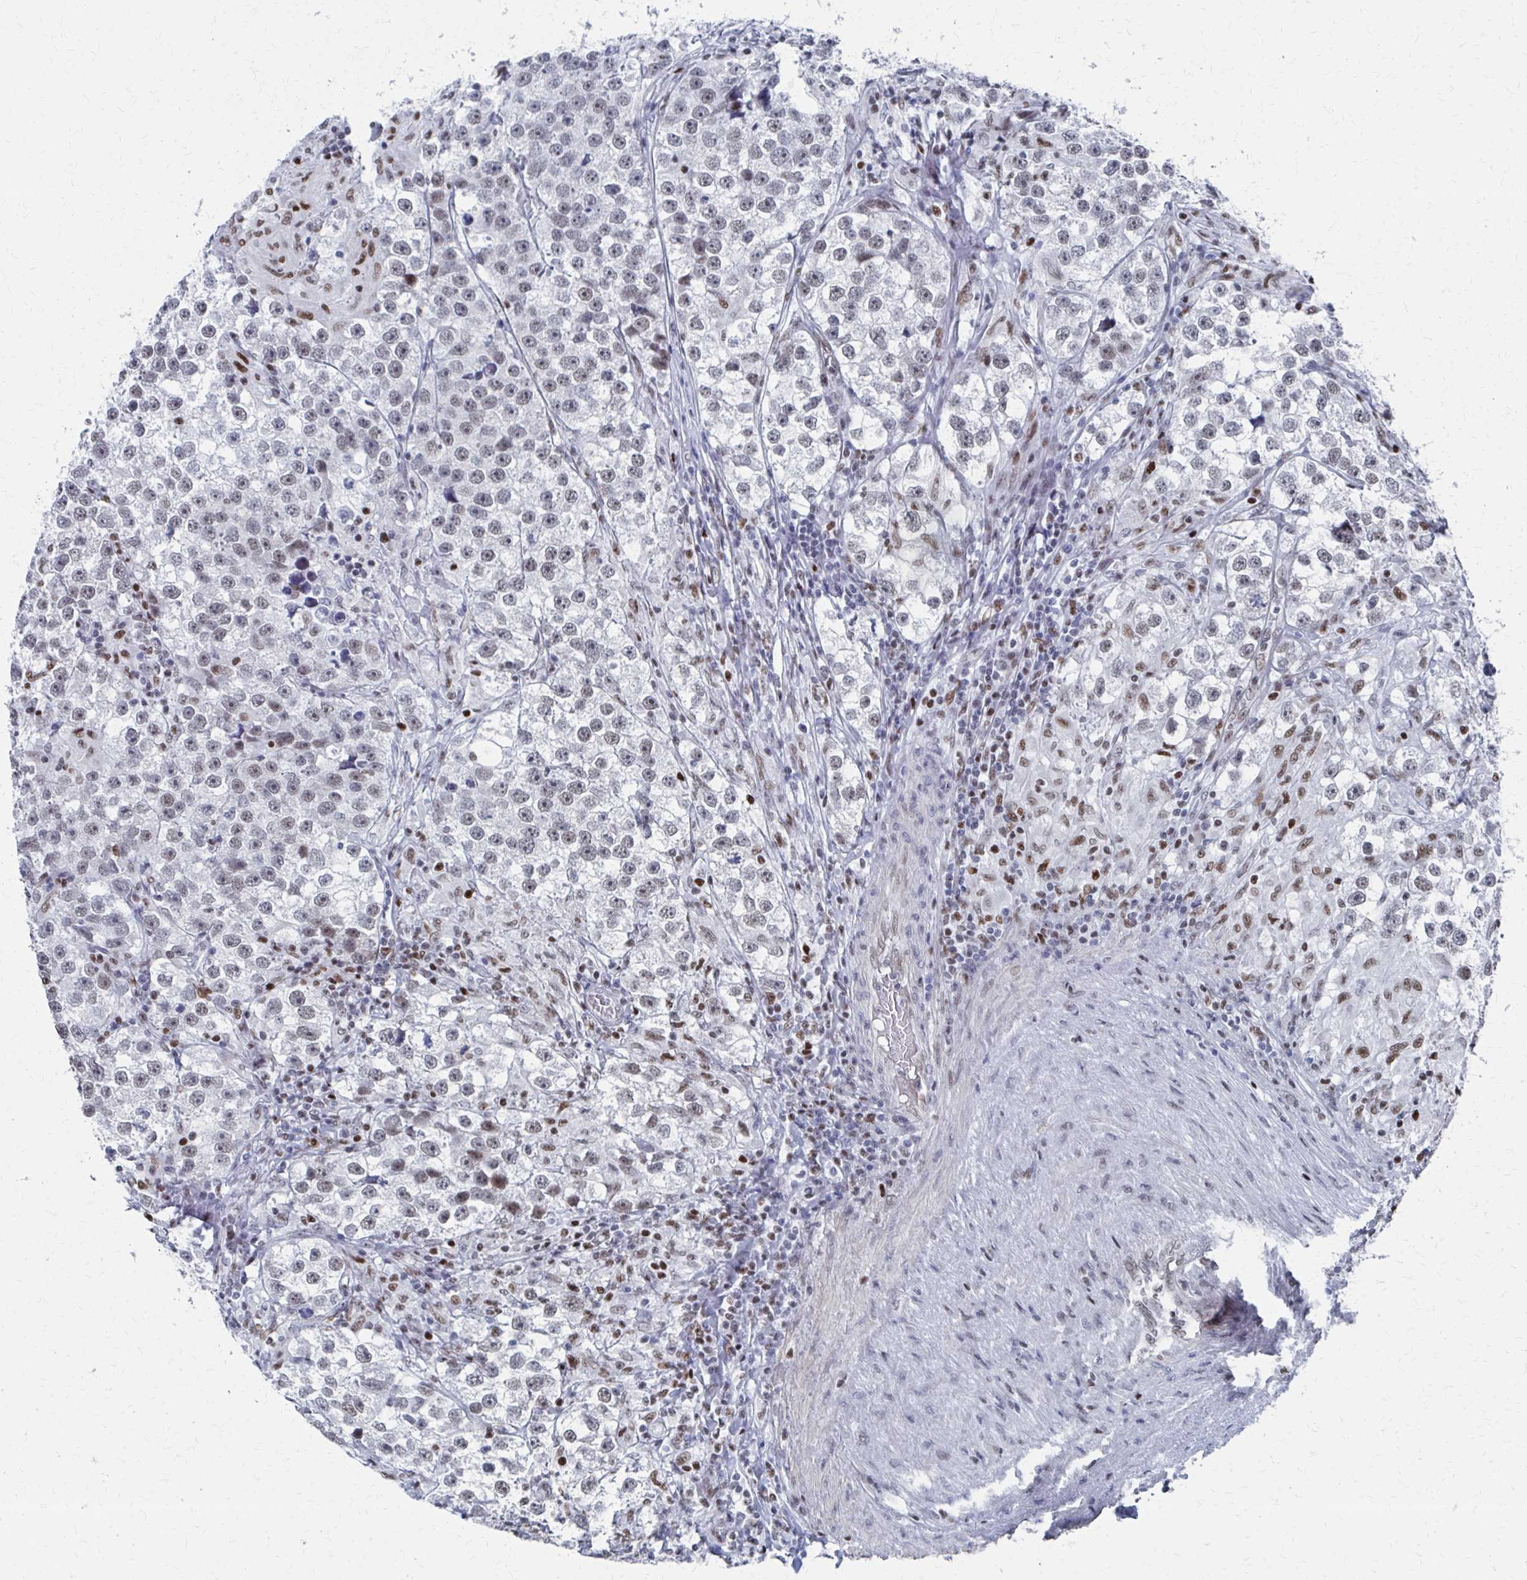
{"staining": {"intensity": "weak", "quantity": ">75%", "location": "nuclear"}, "tissue": "testis cancer", "cell_type": "Tumor cells", "image_type": "cancer", "snomed": [{"axis": "morphology", "description": "Seminoma, NOS"}, {"axis": "topography", "description": "Testis"}], "caption": "An IHC histopathology image of tumor tissue is shown. Protein staining in brown labels weak nuclear positivity in testis seminoma within tumor cells.", "gene": "CDIN1", "patient": {"sex": "male", "age": 46}}